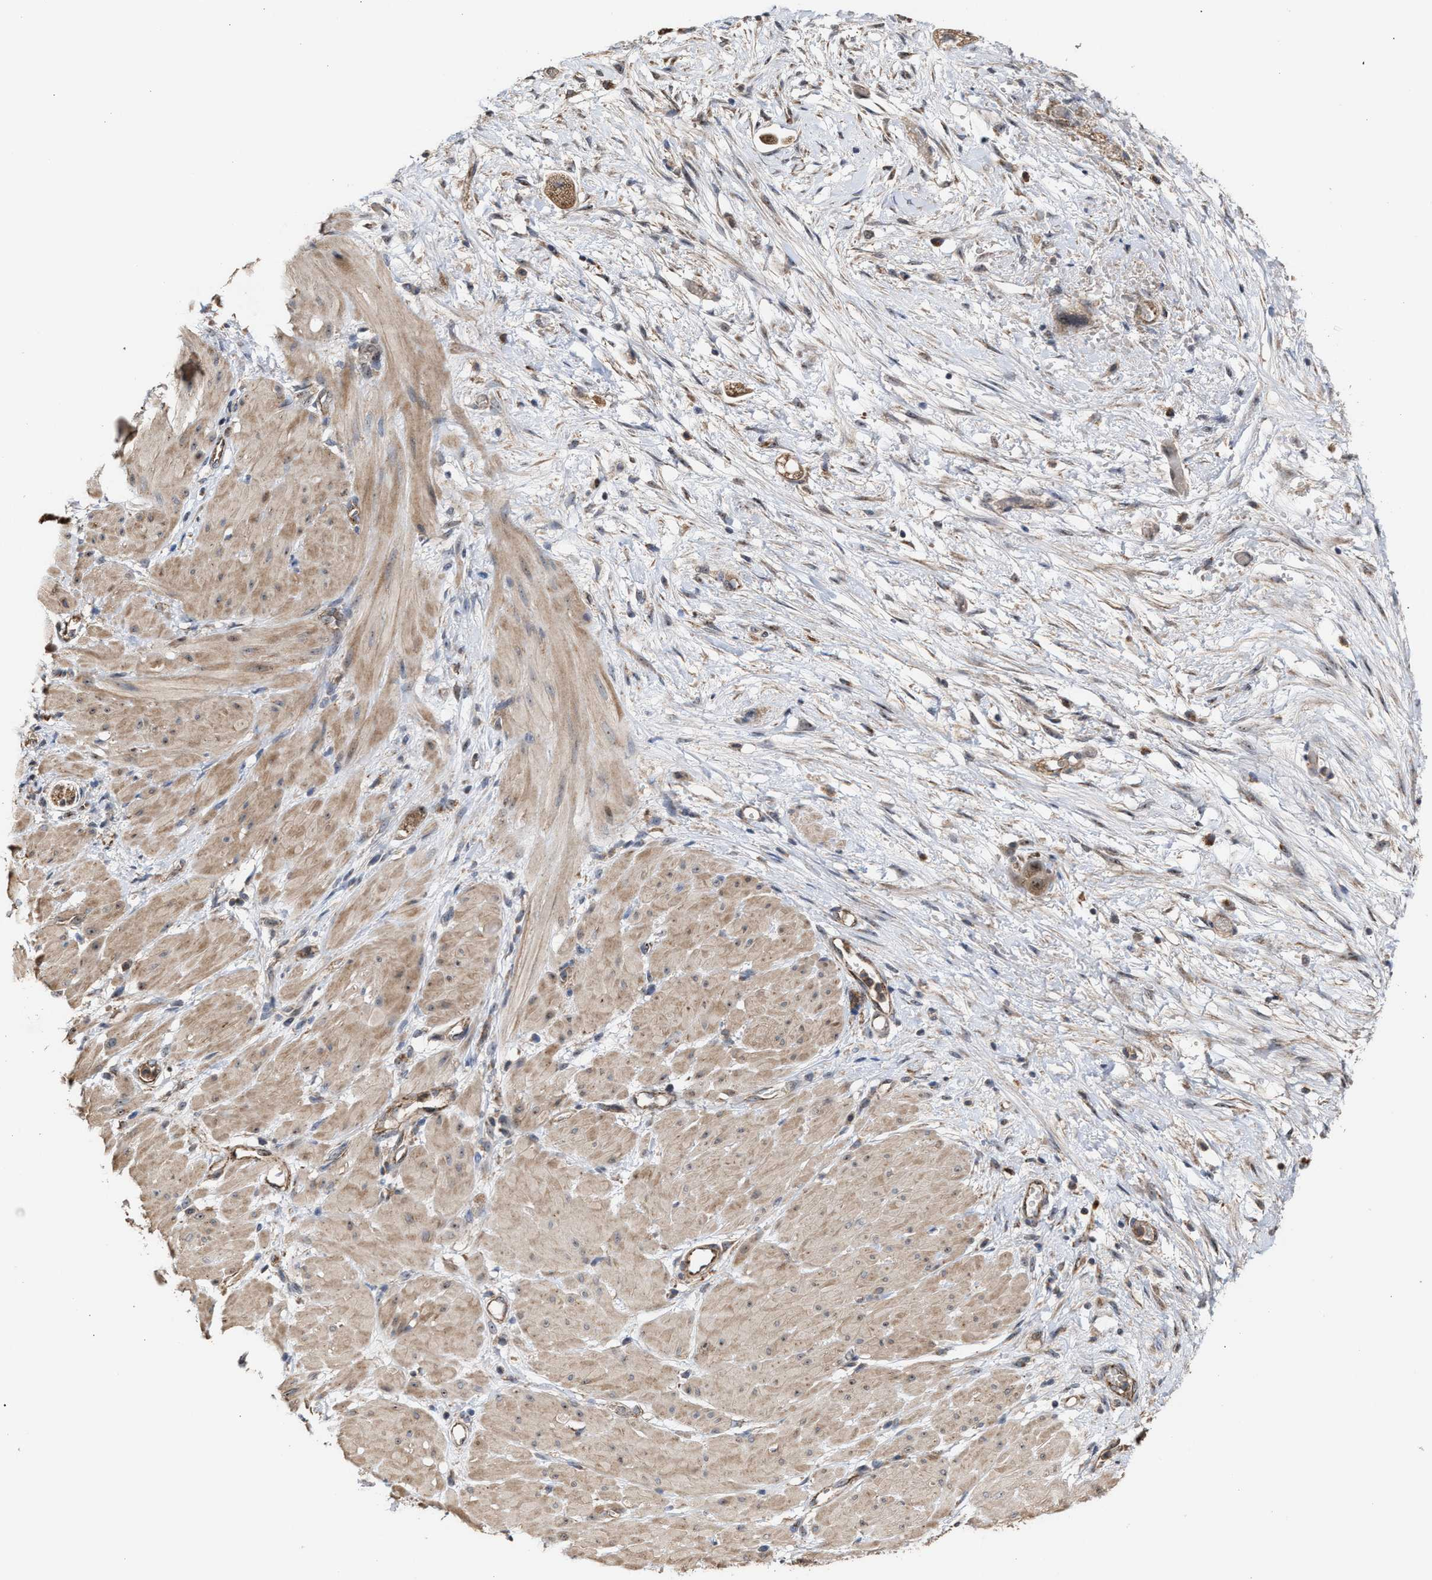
{"staining": {"intensity": "moderate", "quantity": ">75%", "location": "cytoplasmic/membranous,nuclear"}, "tissue": "stomach cancer", "cell_type": "Tumor cells", "image_type": "cancer", "snomed": [{"axis": "morphology", "description": "Adenocarcinoma, NOS"}, {"axis": "topography", "description": "Stomach"}, {"axis": "topography", "description": "Stomach, lower"}], "caption": "Immunohistochemical staining of human stomach adenocarcinoma demonstrates medium levels of moderate cytoplasmic/membranous and nuclear expression in about >75% of tumor cells.", "gene": "EXOSC2", "patient": {"sex": "female", "age": 48}}